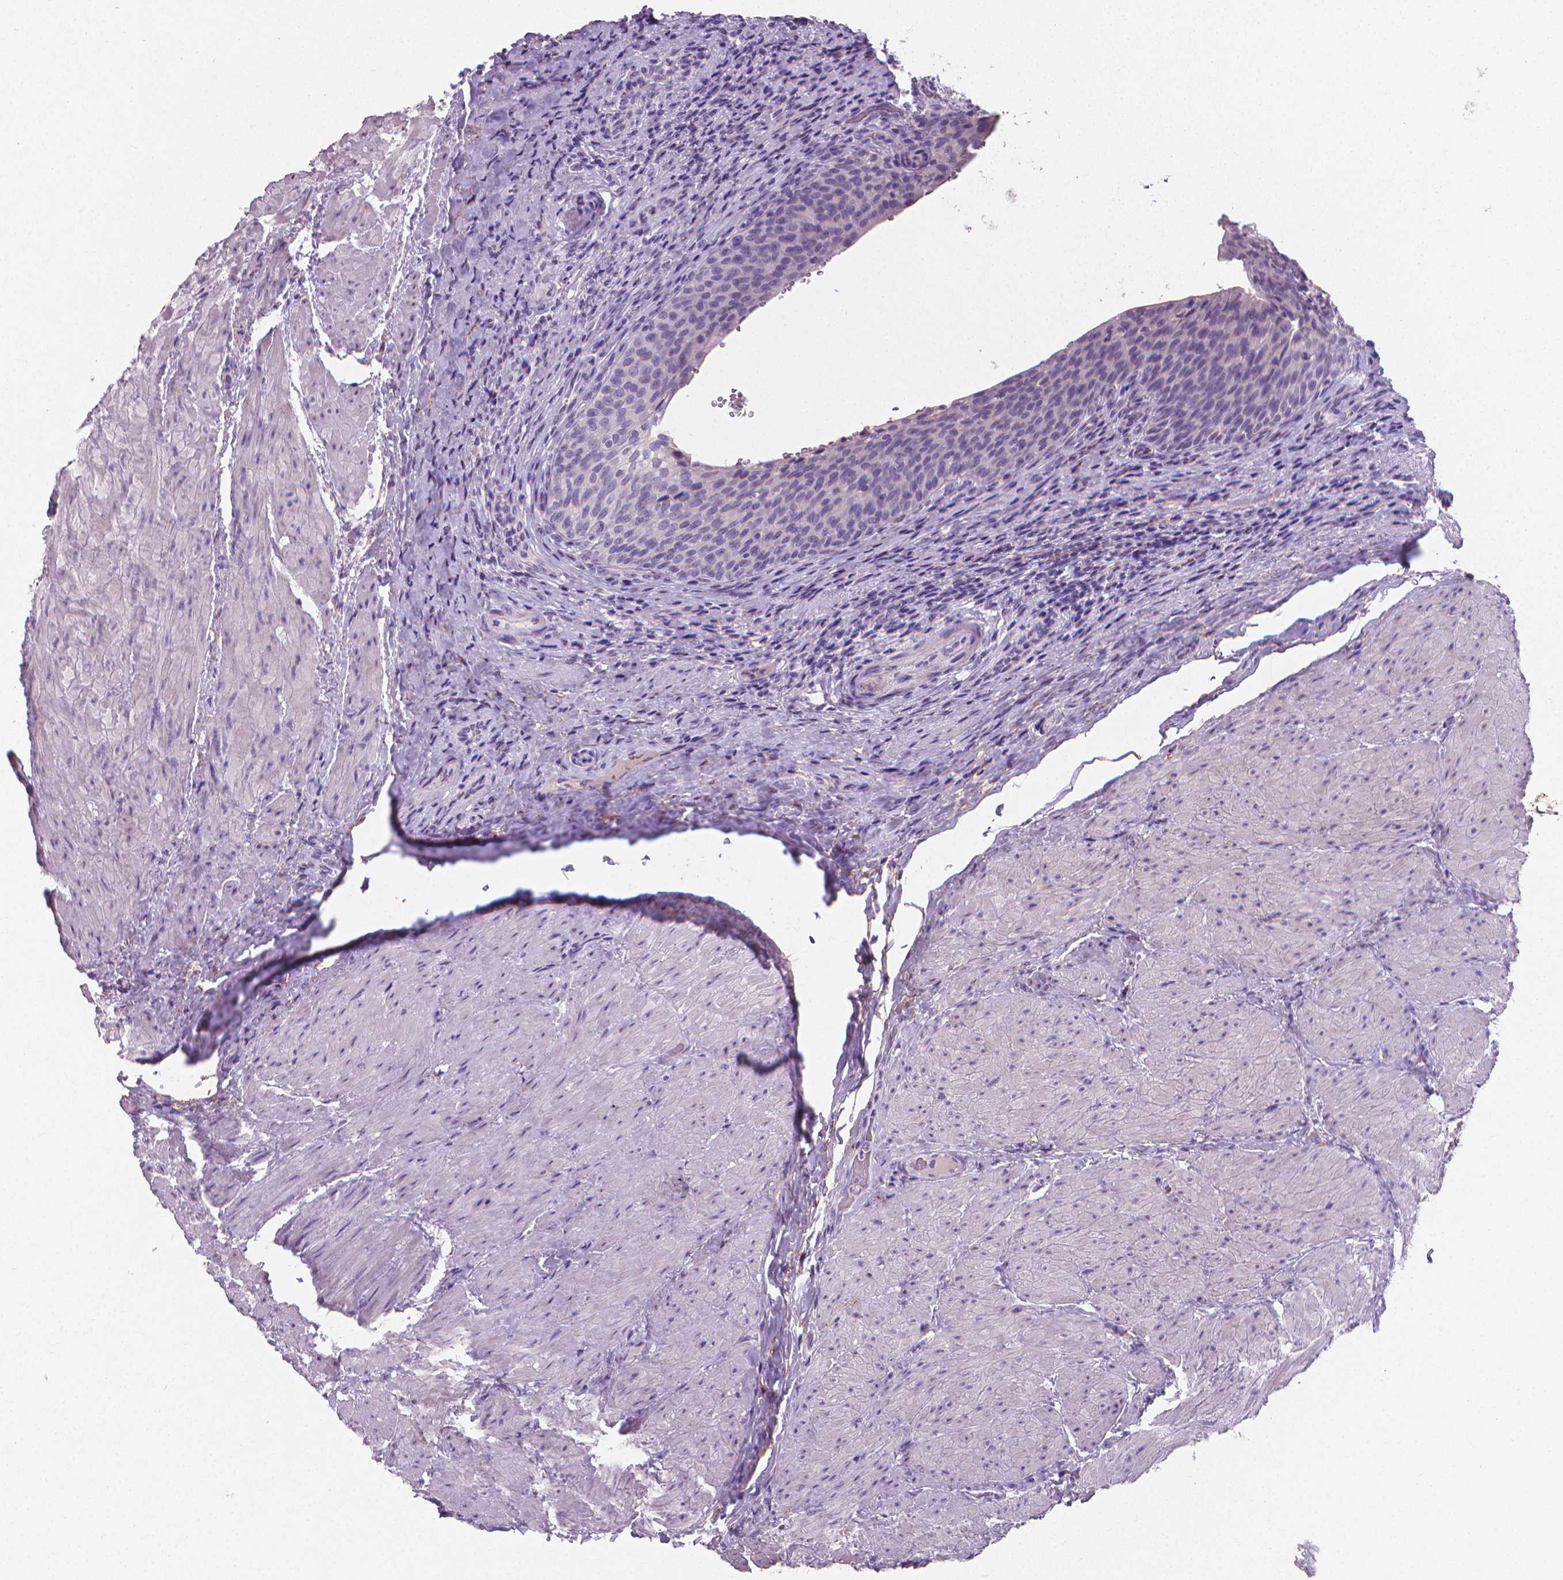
{"staining": {"intensity": "negative", "quantity": "none", "location": "none"}, "tissue": "urinary bladder", "cell_type": "Urothelial cells", "image_type": "normal", "snomed": [{"axis": "morphology", "description": "Normal tissue, NOS"}, {"axis": "topography", "description": "Urinary bladder"}, {"axis": "topography", "description": "Peripheral nerve tissue"}], "caption": "Urothelial cells are negative for brown protein staining in normal urinary bladder. (Brightfield microscopy of DAB immunohistochemistry (IHC) at high magnification).", "gene": "XPNPEP2", "patient": {"sex": "male", "age": 66}}